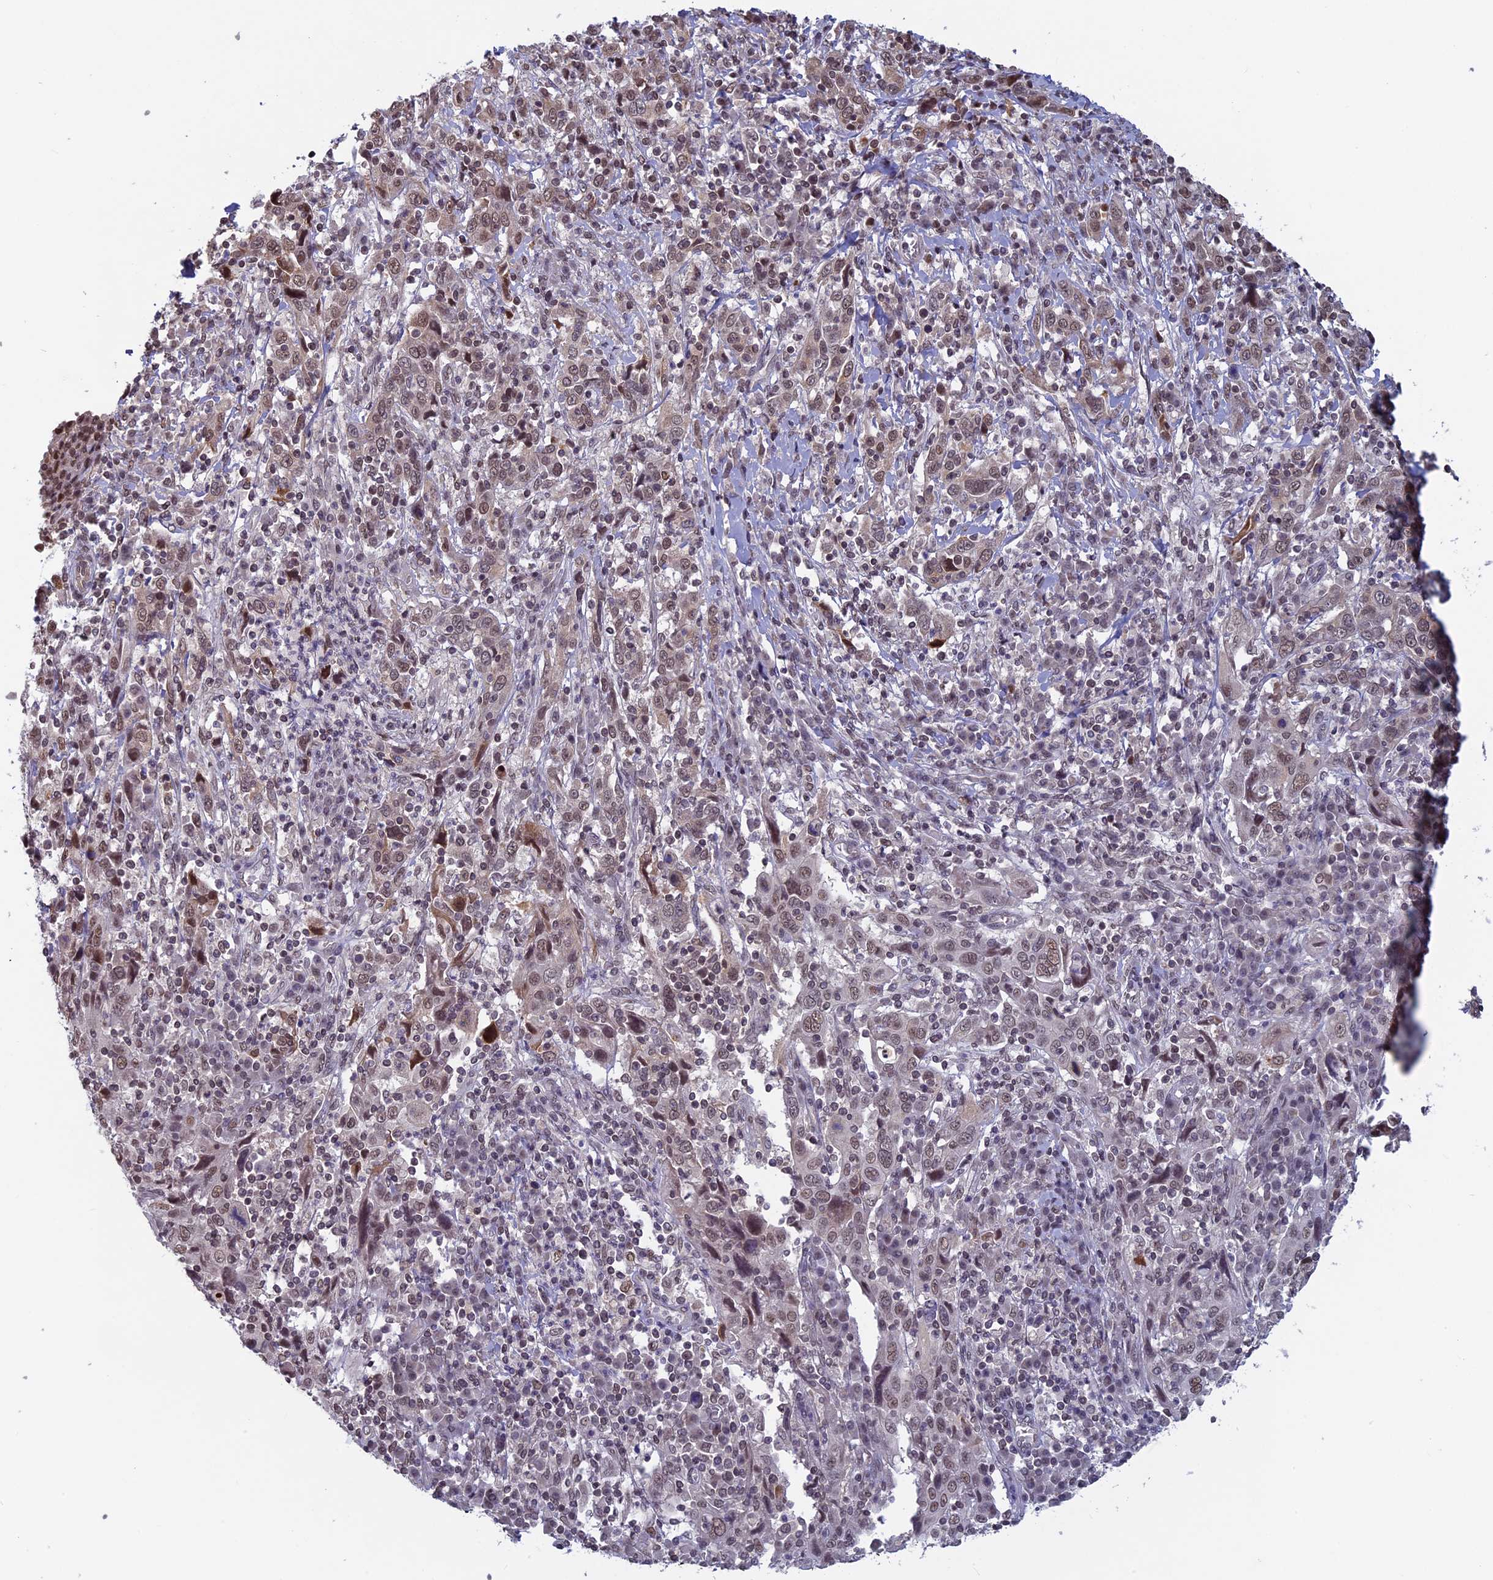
{"staining": {"intensity": "weak", "quantity": ">75%", "location": "nuclear"}, "tissue": "cervical cancer", "cell_type": "Tumor cells", "image_type": "cancer", "snomed": [{"axis": "morphology", "description": "Squamous cell carcinoma, NOS"}, {"axis": "topography", "description": "Cervix"}], "caption": "Cervical squamous cell carcinoma stained with a protein marker shows weak staining in tumor cells.", "gene": "SPIRE1", "patient": {"sex": "female", "age": 46}}